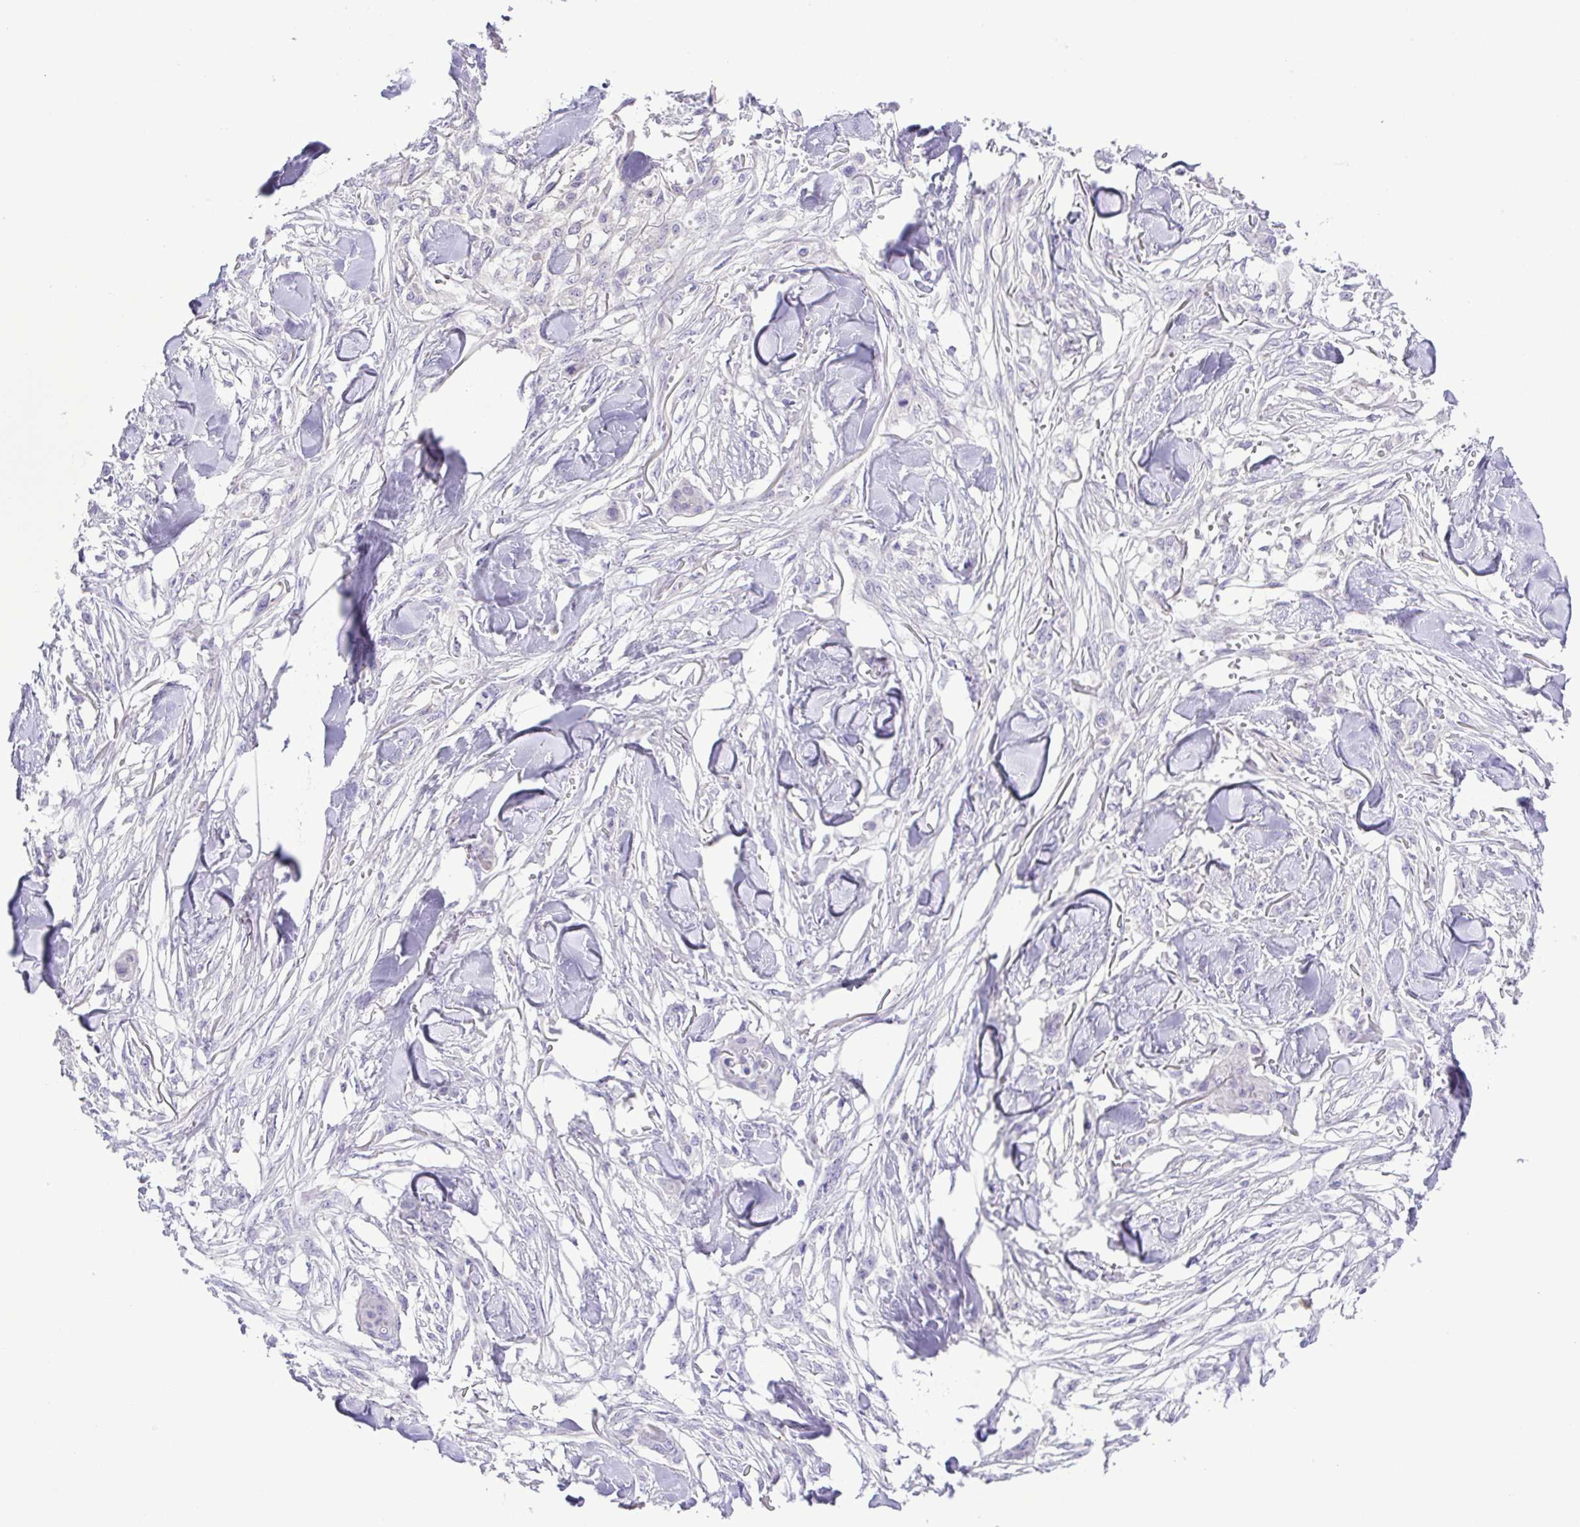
{"staining": {"intensity": "negative", "quantity": "none", "location": "none"}, "tissue": "skin cancer", "cell_type": "Tumor cells", "image_type": "cancer", "snomed": [{"axis": "morphology", "description": "Squamous cell carcinoma, NOS"}, {"axis": "topography", "description": "Skin"}], "caption": "The micrograph reveals no significant expression in tumor cells of skin squamous cell carcinoma.", "gene": "SYT1", "patient": {"sex": "female", "age": 59}}